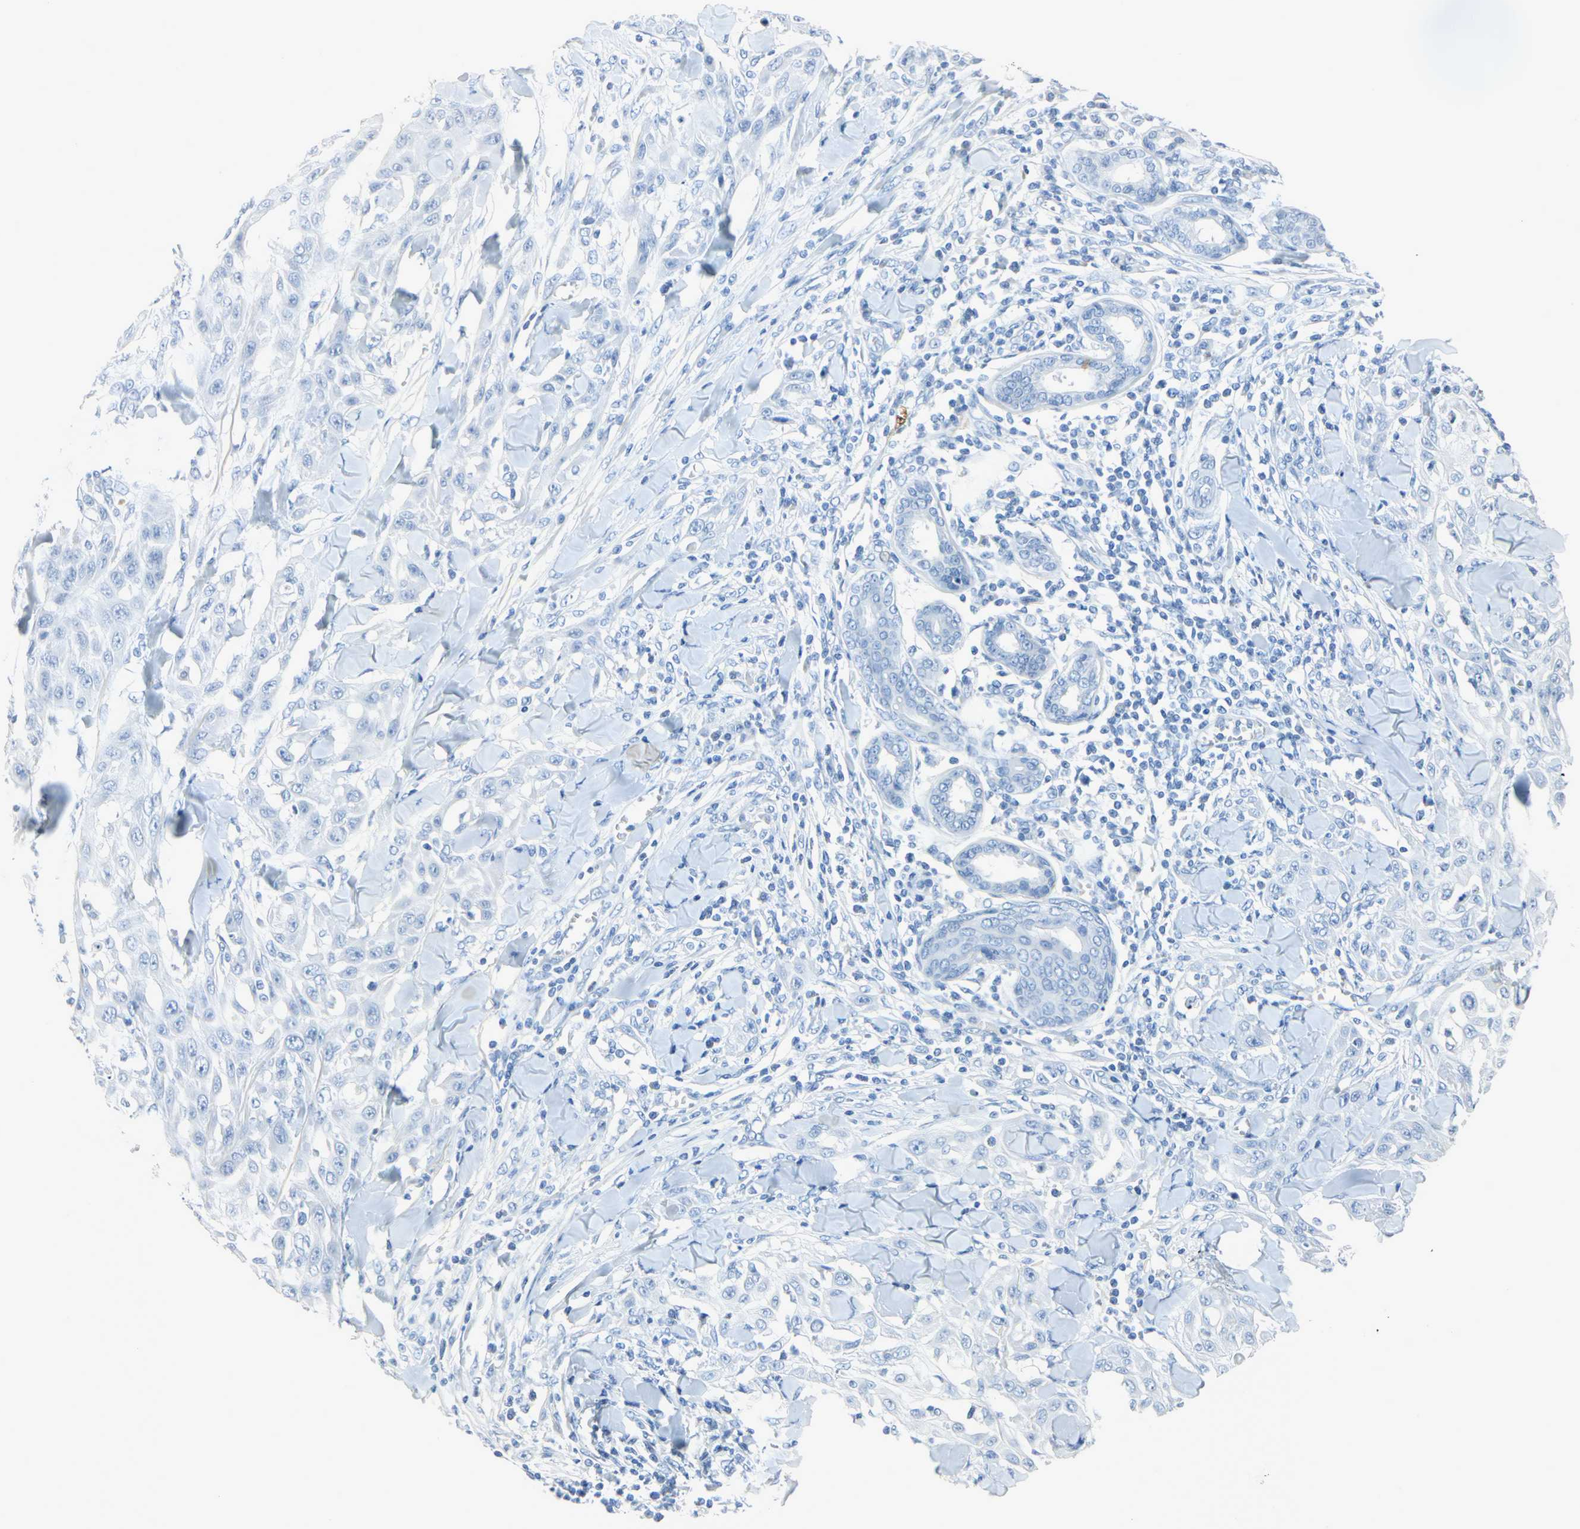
{"staining": {"intensity": "negative", "quantity": "none", "location": "none"}, "tissue": "skin cancer", "cell_type": "Tumor cells", "image_type": "cancer", "snomed": [{"axis": "morphology", "description": "Squamous cell carcinoma, NOS"}, {"axis": "topography", "description": "Skin"}], "caption": "Immunohistochemistry (IHC) micrograph of human skin cancer stained for a protein (brown), which reveals no staining in tumor cells. The staining is performed using DAB (3,3'-diaminobenzidine) brown chromogen with nuclei counter-stained in using hematoxylin.", "gene": "CA3", "patient": {"sex": "male", "age": 24}}